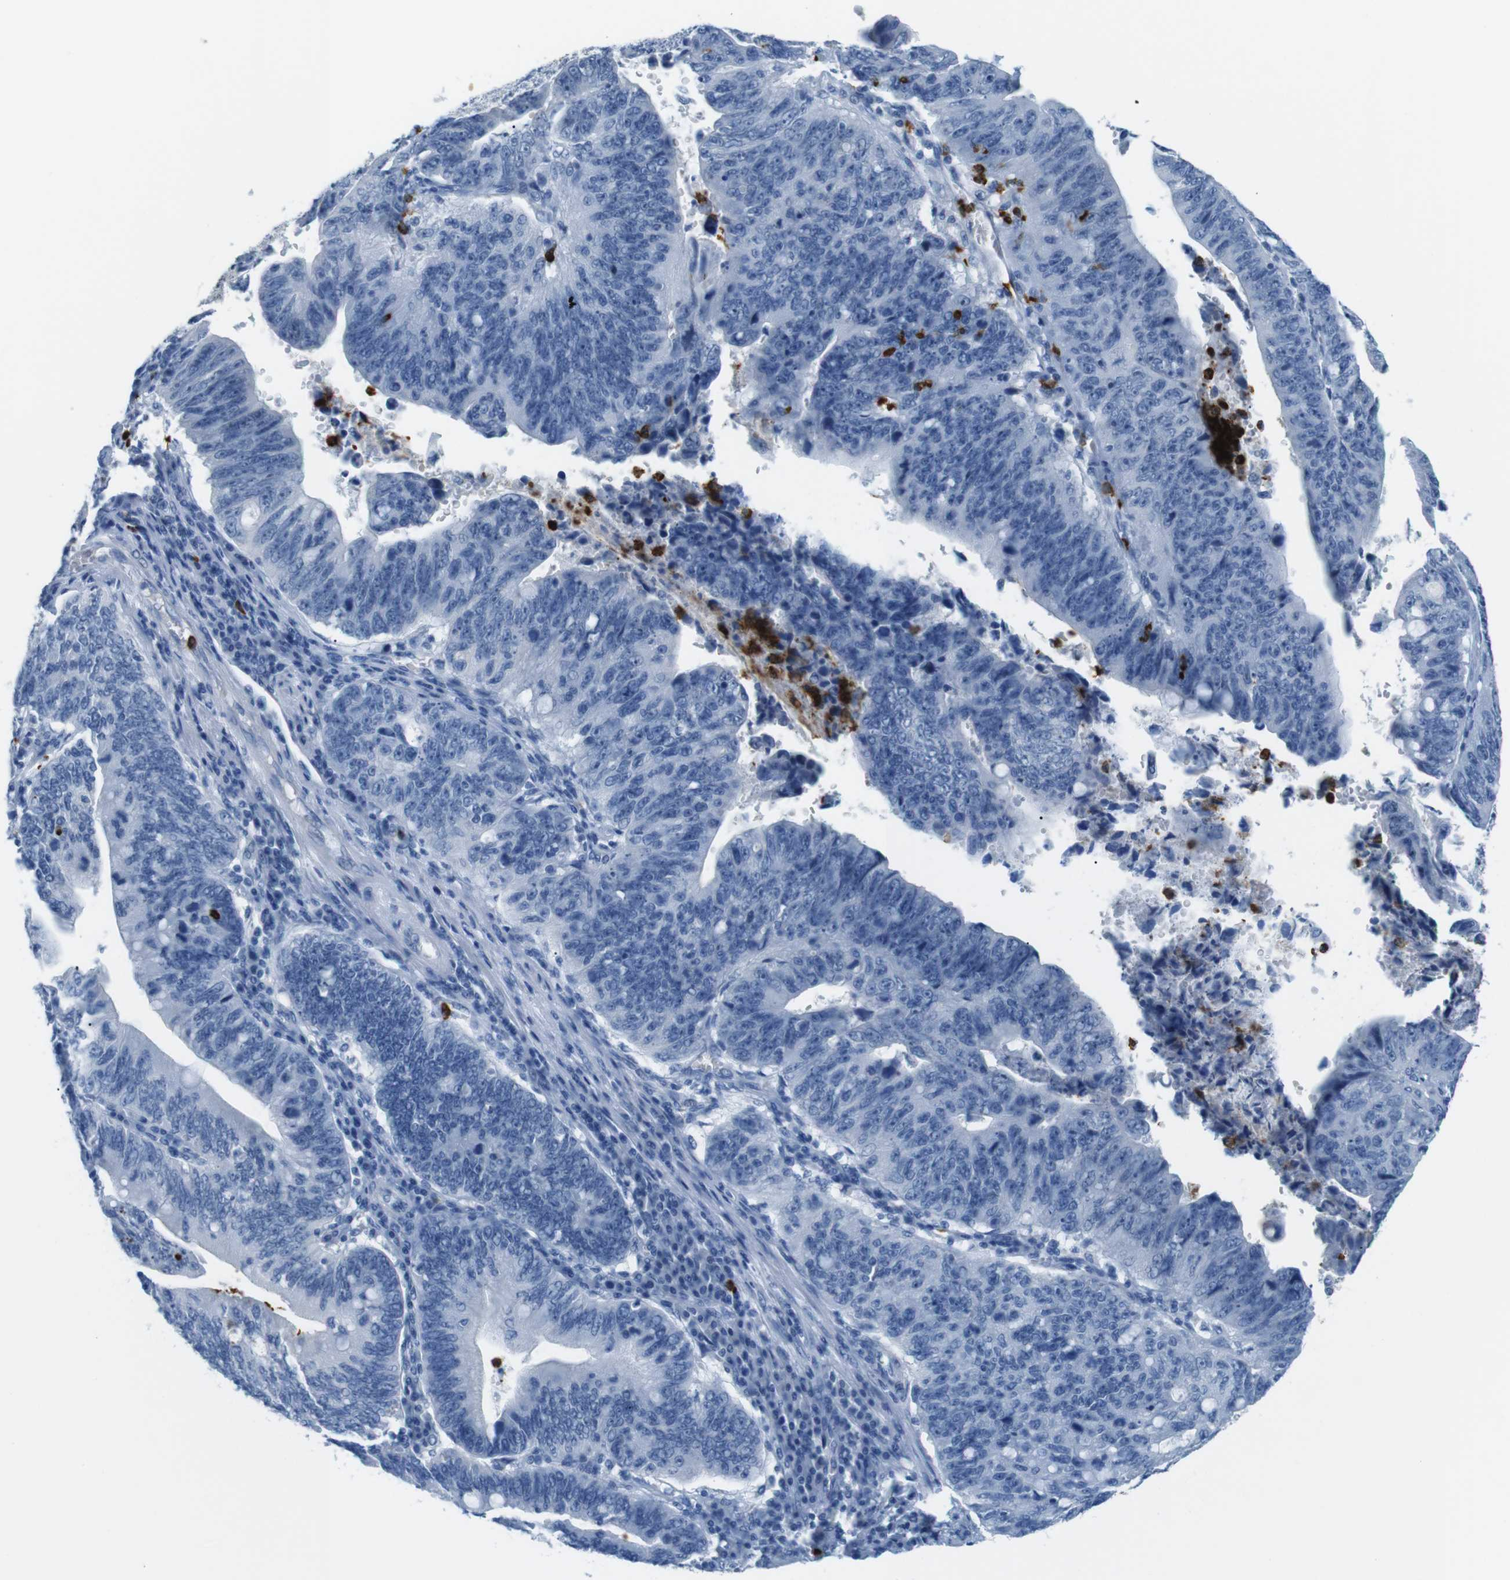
{"staining": {"intensity": "negative", "quantity": "none", "location": "none"}, "tissue": "stomach cancer", "cell_type": "Tumor cells", "image_type": "cancer", "snomed": [{"axis": "morphology", "description": "Adenocarcinoma, NOS"}, {"axis": "topography", "description": "Stomach"}], "caption": "This image is of stomach cancer stained with immunohistochemistry to label a protein in brown with the nuclei are counter-stained blue. There is no expression in tumor cells.", "gene": "MCEMP1", "patient": {"sex": "male", "age": 59}}